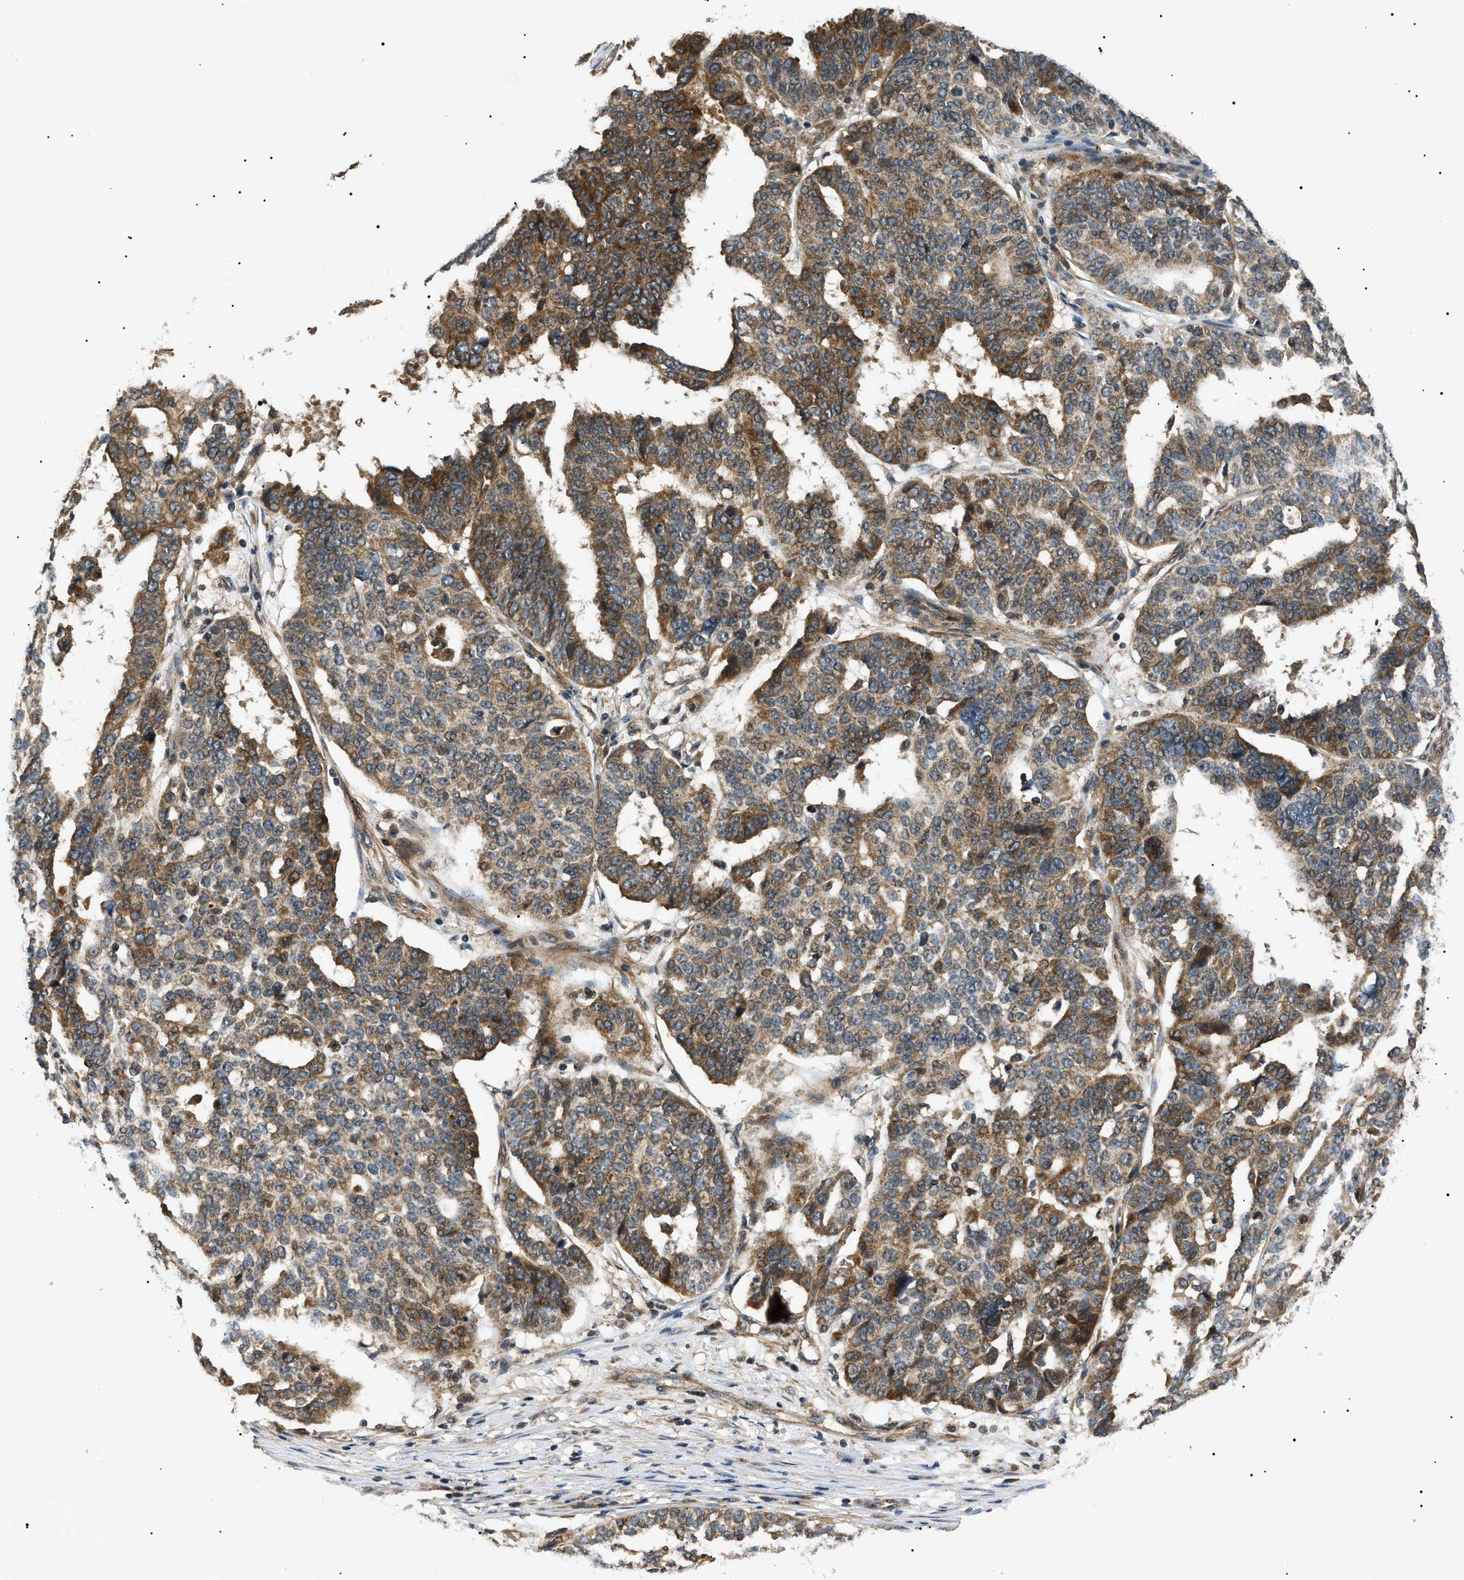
{"staining": {"intensity": "moderate", "quantity": ">75%", "location": "cytoplasmic/membranous"}, "tissue": "ovarian cancer", "cell_type": "Tumor cells", "image_type": "cancer", "snomed": [{"axis": "morphology", "description": "Cystadenocarcinoma, serous, NOS"}, {"axis": "topography", "description": "Ovary"}], "caption": "Ovarian cancer stained with immunohistochemistry (IHC) reveals moderate cytoplasmic/membranous expression in approximately >75% of tumor cells.", "gene": "ATP6AP1", "patient": {"sex": "female", "age": 59}}